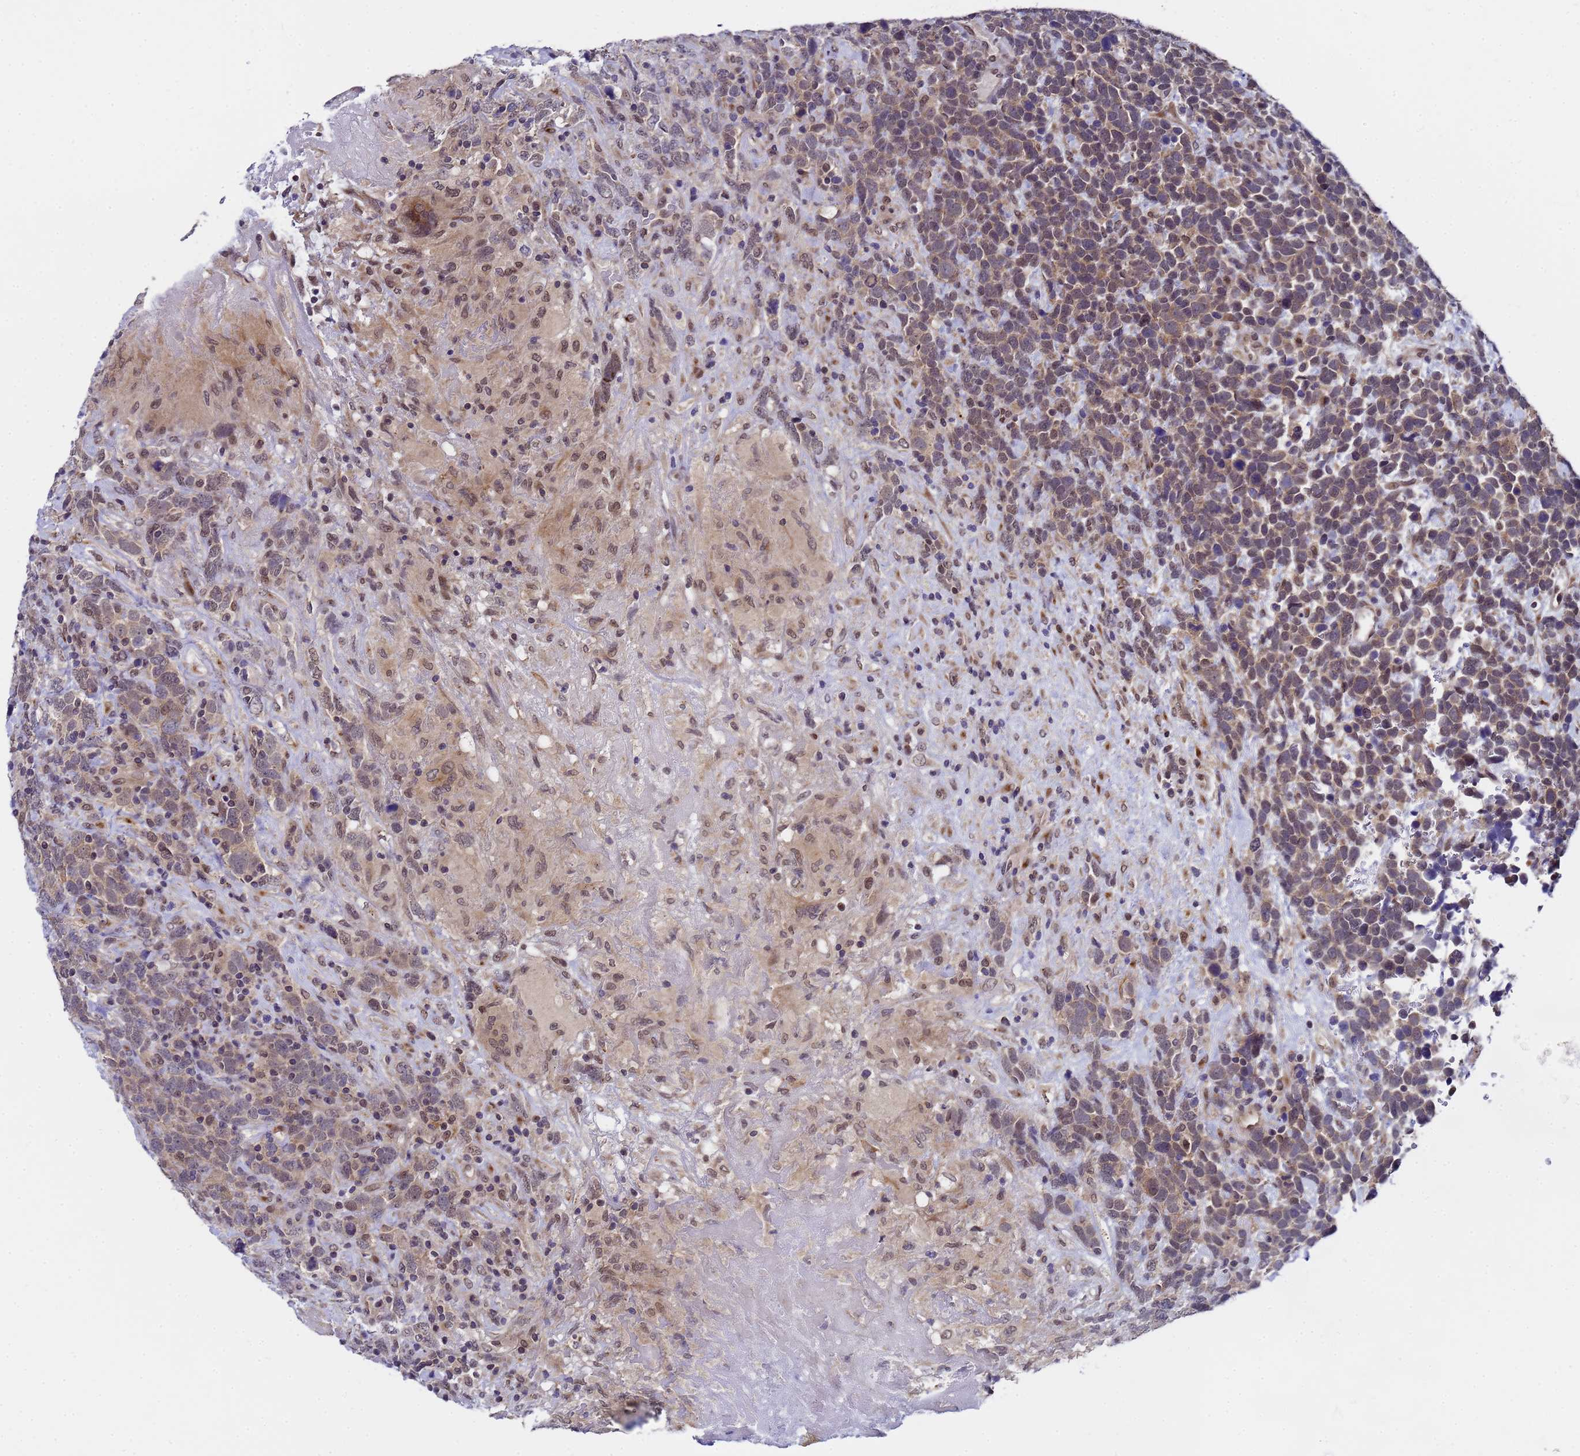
{"staining": {"intensity": "moderate", "quantity": ">75%", "location": "cytoplasmic/membranous"}, "tissue": "urothelial cancer", "cell_type": "Tumor cells", "image_type": "cancer", "snomed": [{"axis": "morphology", "description": "Urothelial carcinoma, High grade"}, {"axis": "topography", "description": "Urinary bladder"}], "caption": "This photomicrograph exhibits immunohistochemistry staining of human urothelial cancer, with medium moderate cytoplasmic/membranous staining in approximately >75% of tumor cells.", "gene": "ANAPC13", "patient": {"sex": "female", "age": 82}}